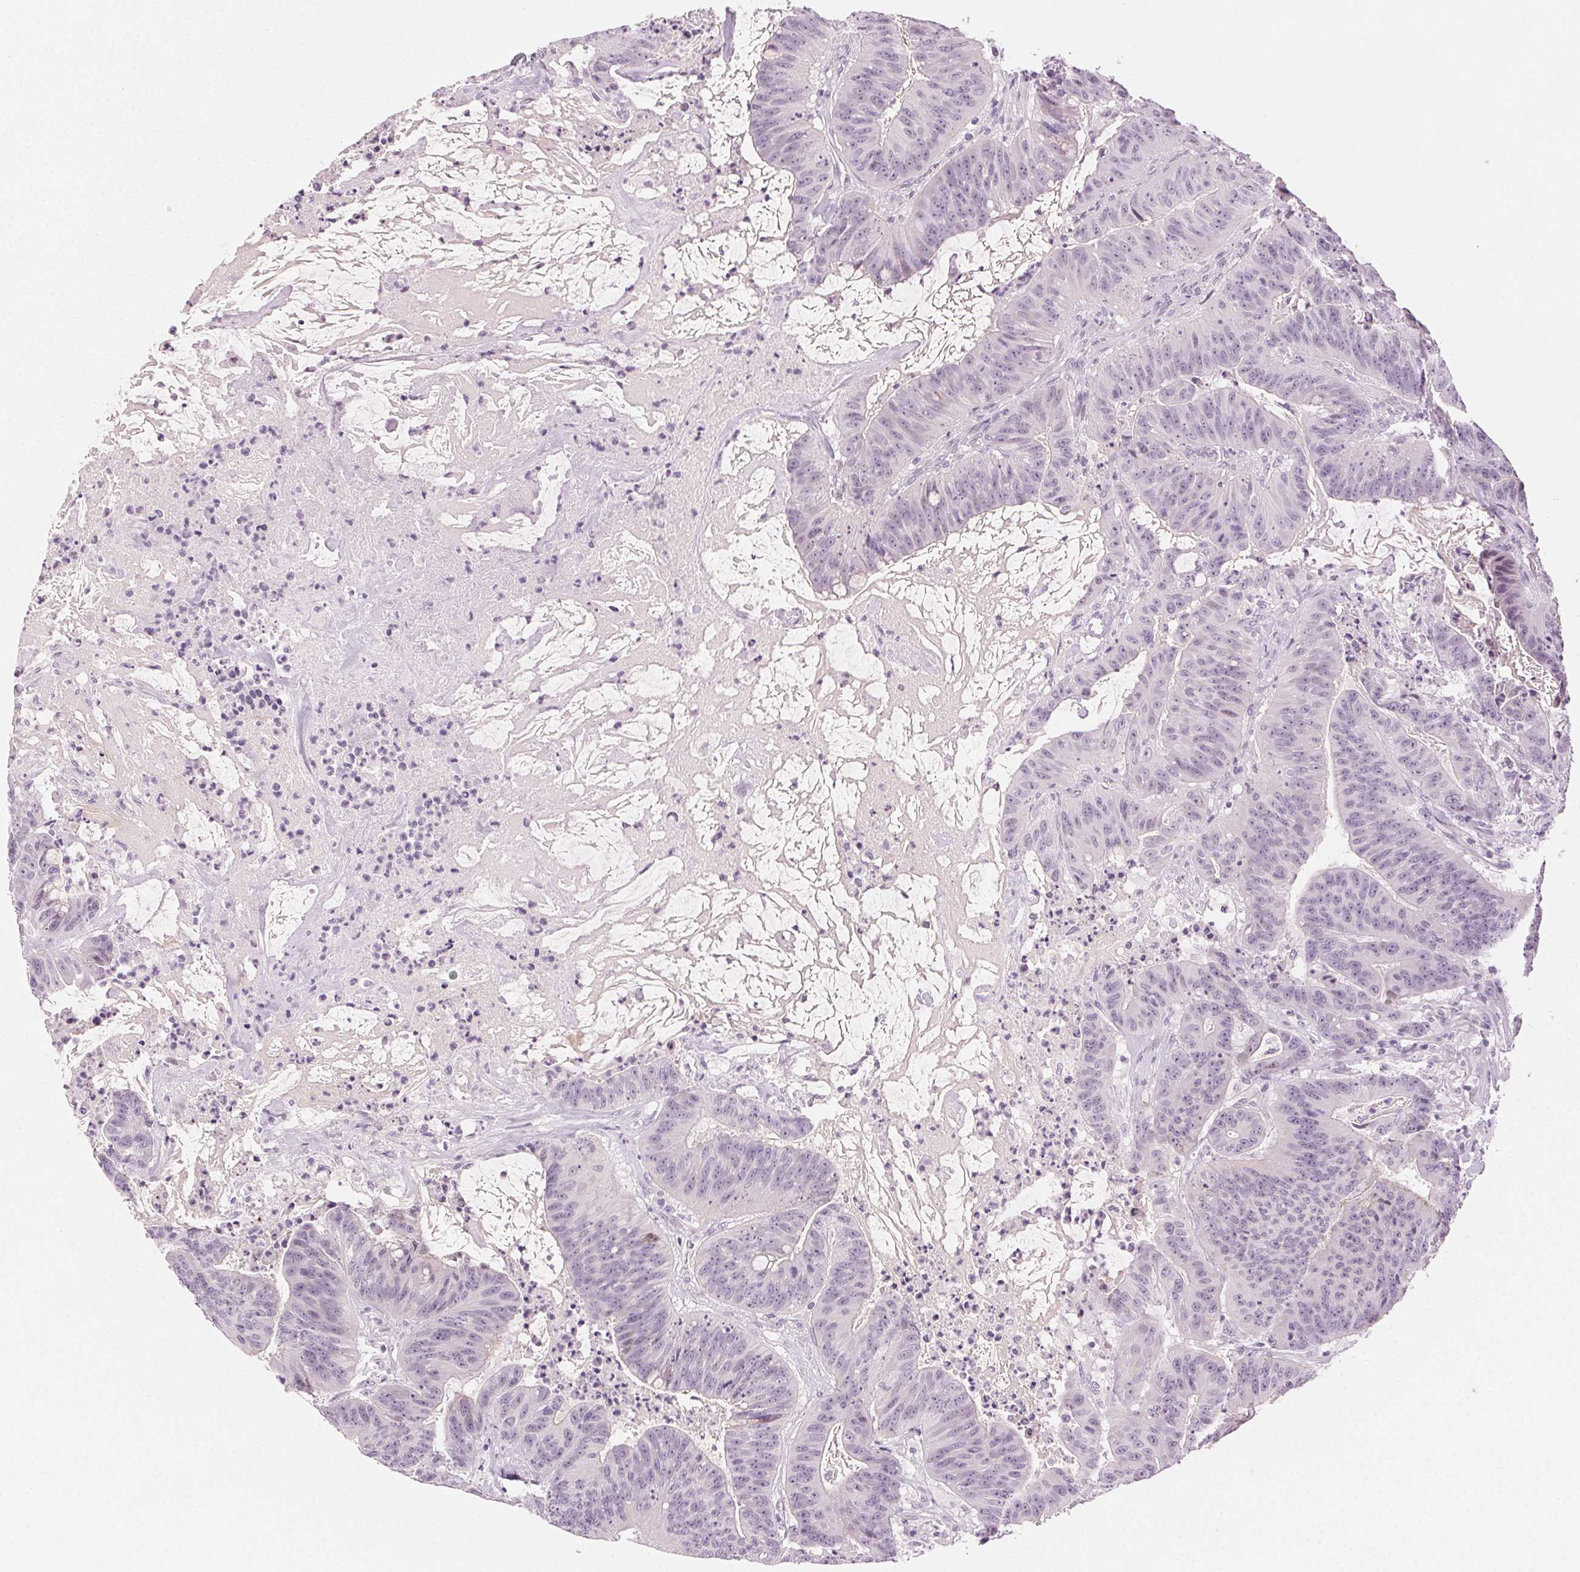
{"staining": {"intensity": "negative", "quantity": "none", "location": "none"}, "tissue": "colorectal cancer", "cell_type": "Tumor cells", "image_type": "cancer", "snomed": [{"axis": "morphology", "description": "Adenocarcinoma, NOS"}, {"axis": "topography", "description": "Colon"}], "caption": "Immunohistochemical staining of human adenocarcinoma (colorectal) displays no significant positivity in tumor cells.", "gene": "AIF1L", "patient": {"sex": "male", "age": 33}}